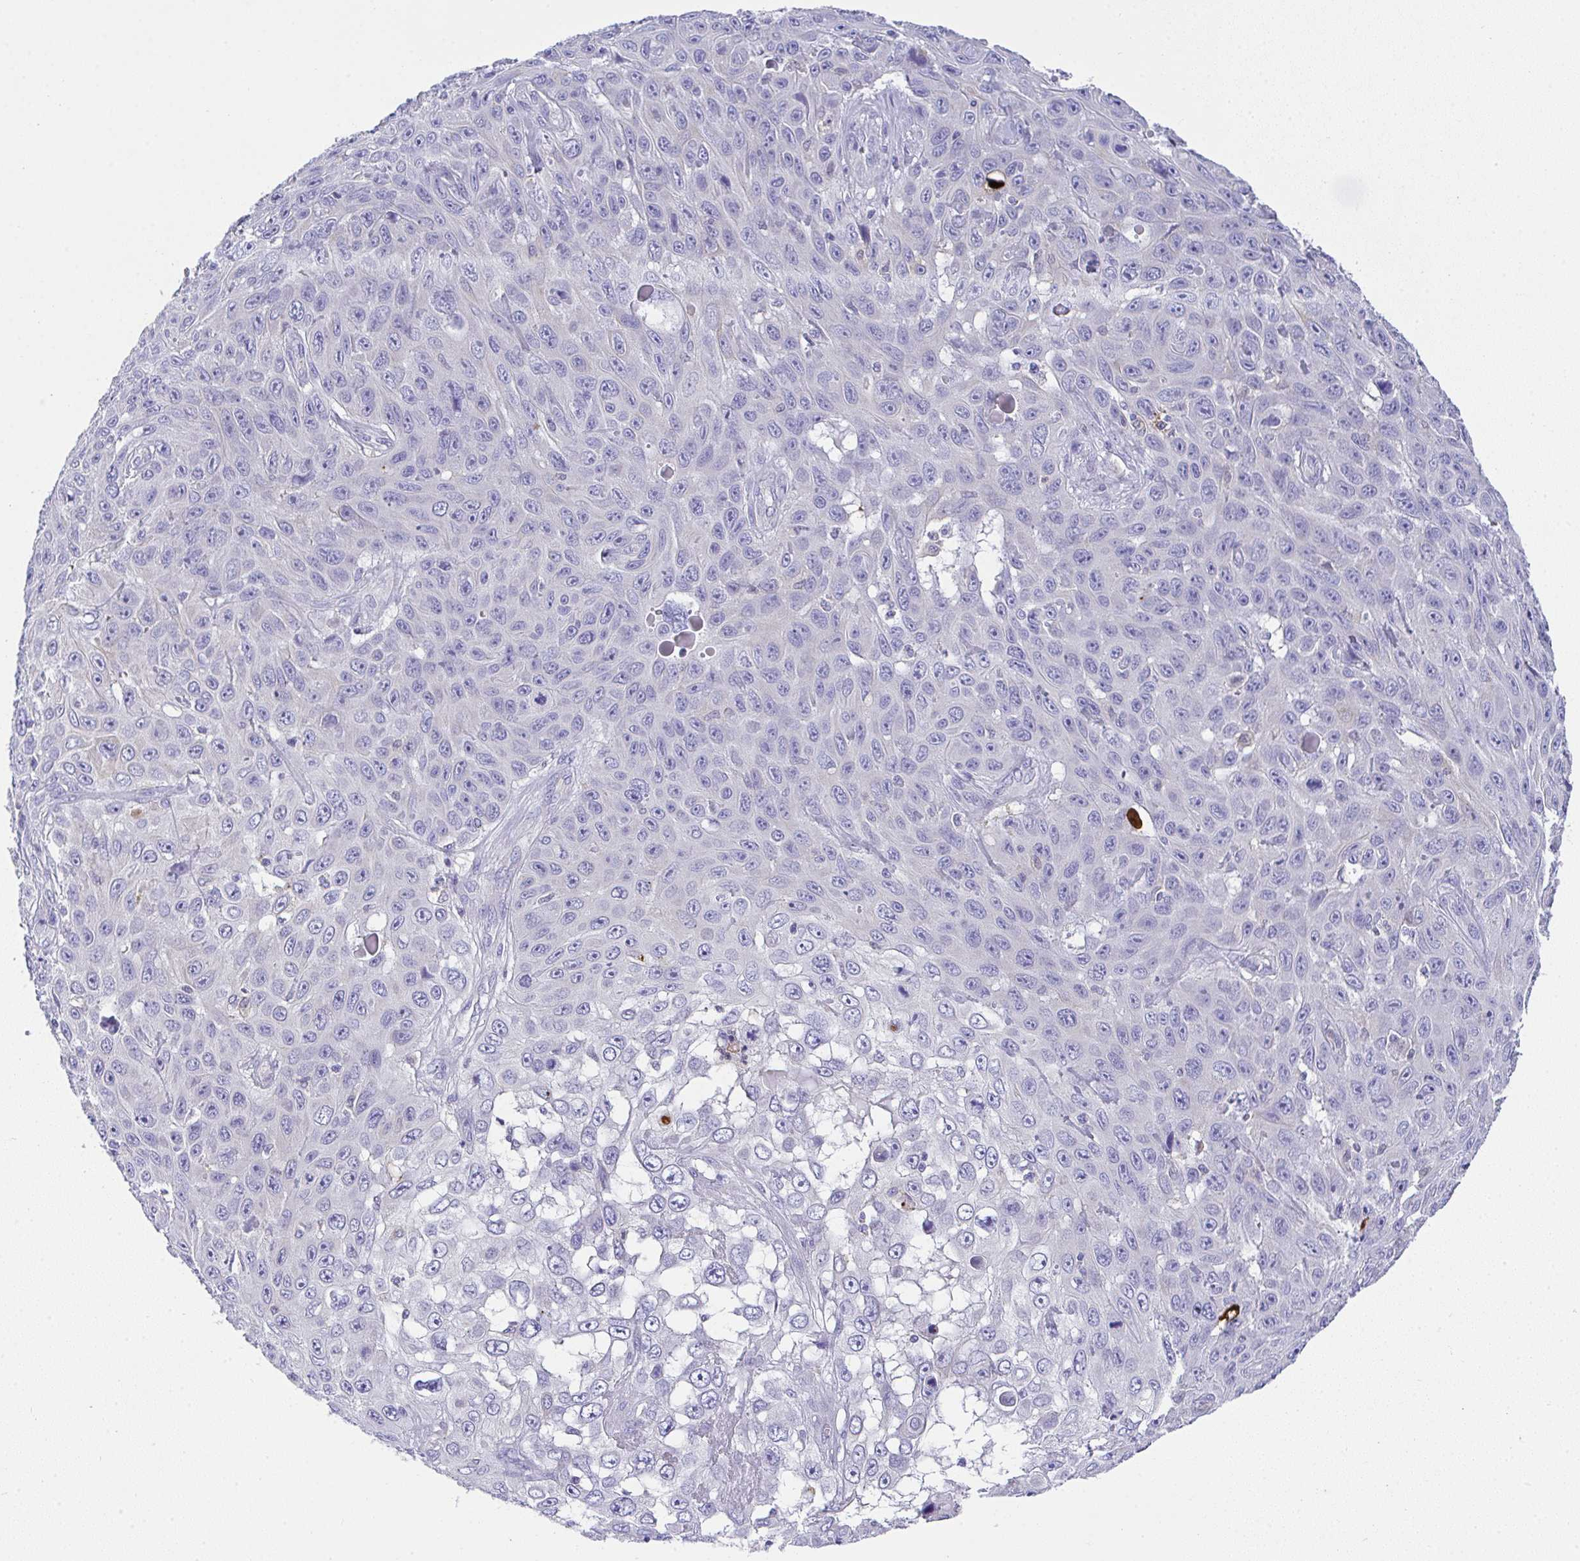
{"staining": {"intensity": "negative", "quantity": "none", "location": "none"}, "tissue": "skin cancer", "cell_type": "Tumor cells", "image_type": "cancer", "snomed": [{"axis": "morphology", "description": "Squamous cell carcinoma, NOS"}, {"axis": "topography", "description": "Skin"}], "caption": "An IHC photomicrograph of skin cancer is shown. There is no staining in tumor cells of skin cancer.", "gene": "TNFAIP8", "patient": {"sex": "male", "age": 82}}